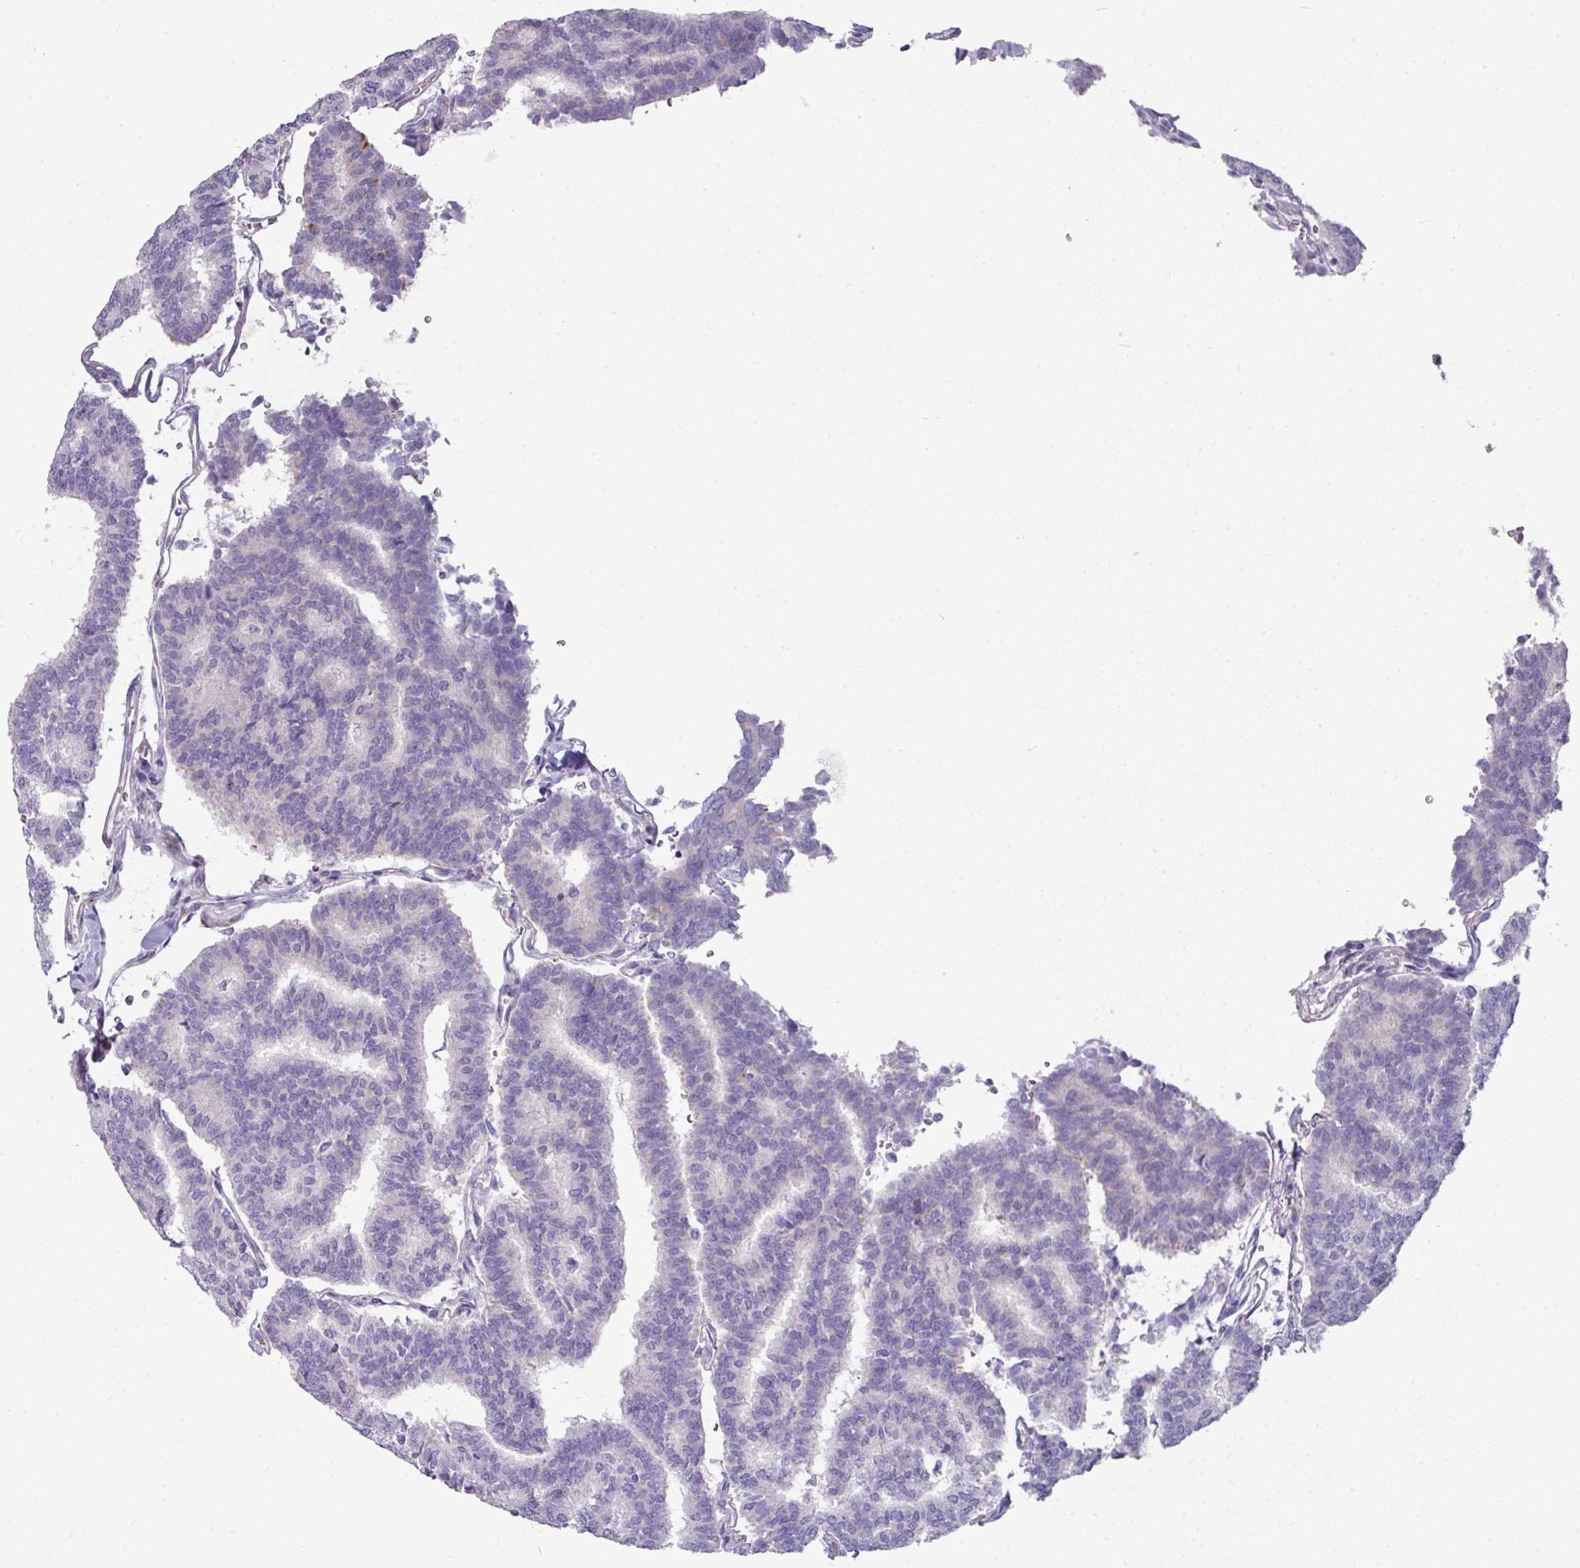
{"staining": {"intensity": "negative", "quantity": "none", "location": "none"}, "tissue": "thyroid cancer", "cell_type": "Tumor cells", "image_type": "cancer", "snomed": [{"axis": "morphology", "description": "Papillary adenocarcinoma, NOS"}, {"axis": "topography", "description": "Thyroid gland"}], "caption": "Tumor cells show no significant protein expression in papillary adenocarcinoma (thyroid). The staining was performed using DAB to visualize the protein expression in brown, while the nuclei were stained in blue with hematoxylin (Magnification: 20x).", "gene": "SLC17A7", "patient": {"sex": "female", "age": 35}}